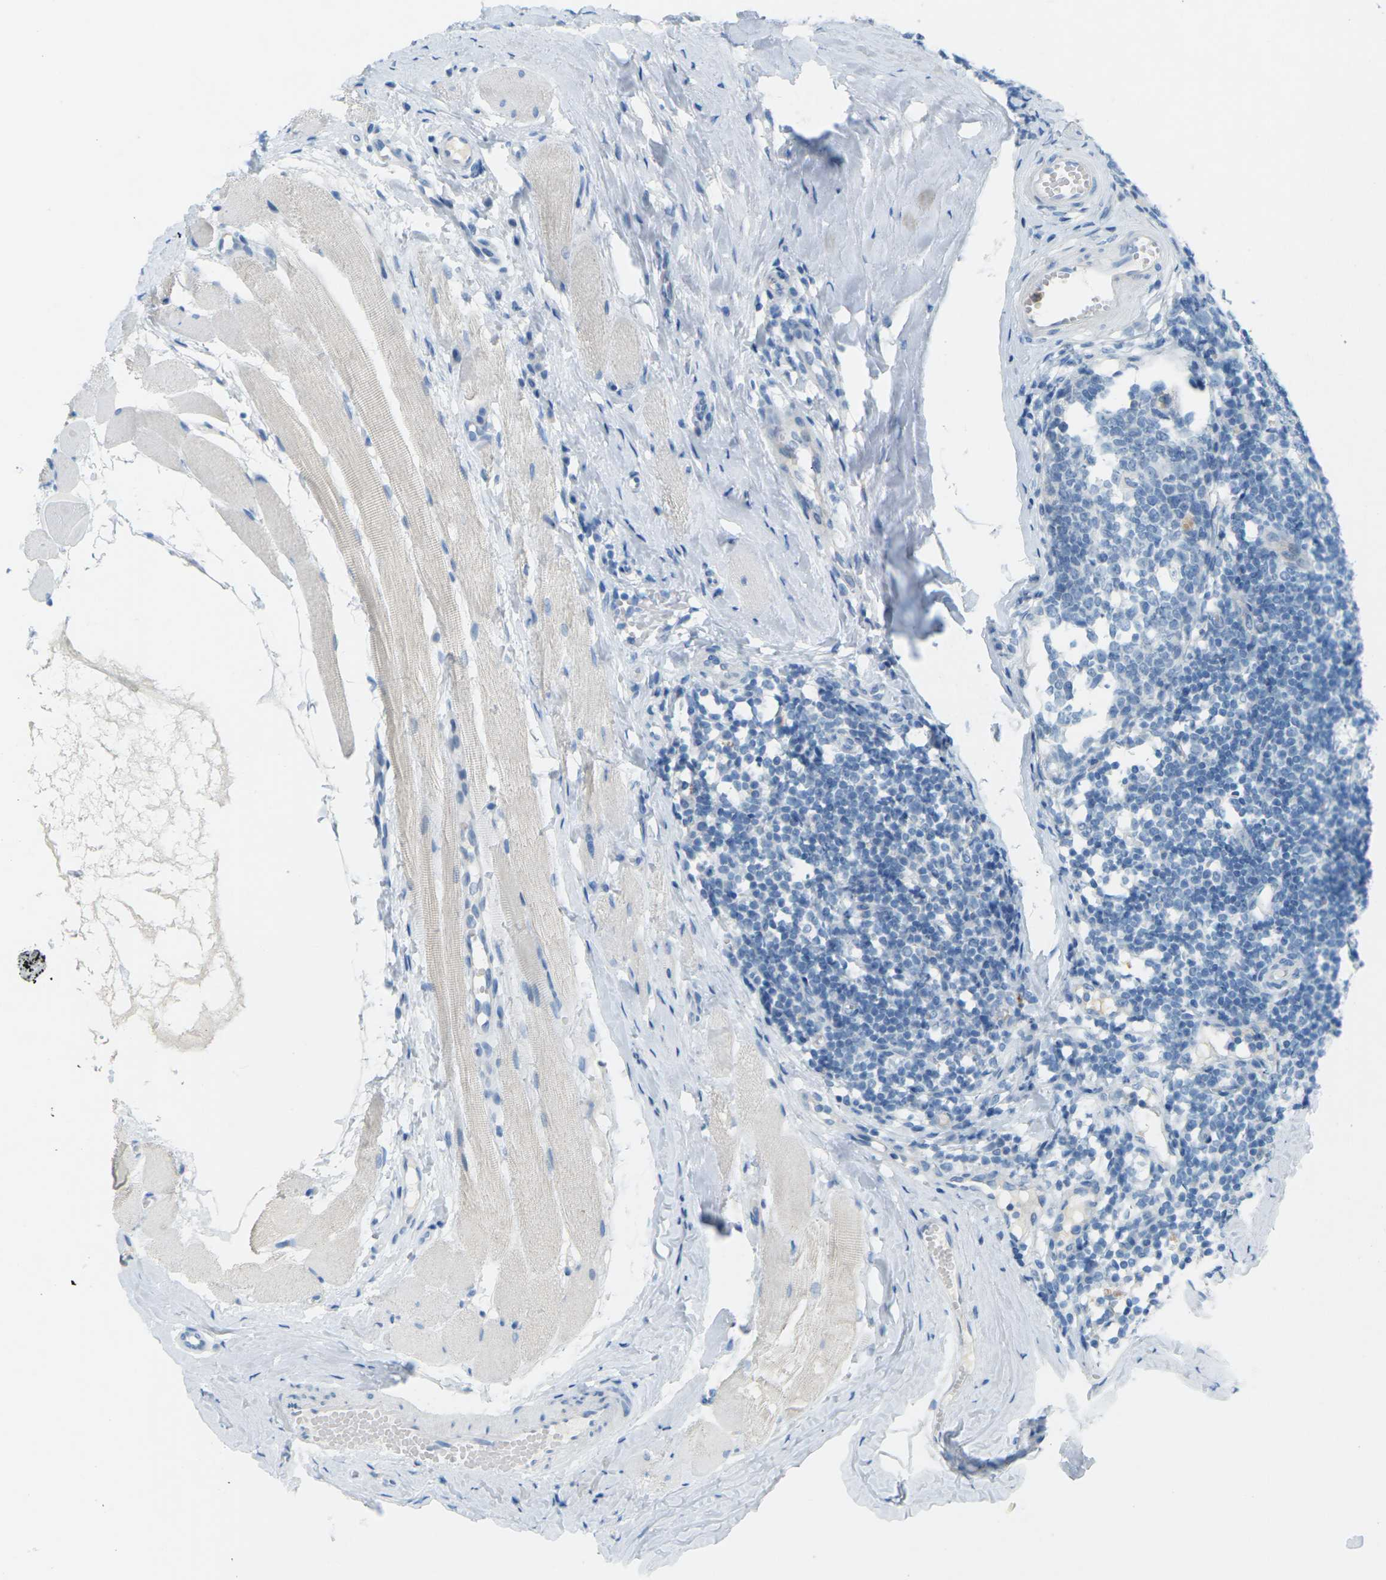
{"staining": {"intensity": "negative", "quantity": "none", "location": "none"}, "tissue": "tonsil", "cell_type": "Germinal center cells", "image_type": "normal", "snomed": [{"axis": "morphology", "description": "Normal tissue, NOS"}, {"axis": "topography", "description": "Tonsil"}], "caption": "Germinal center cells show no significant expression in normal tonsil.", "gene": "CDH16", "patient": {"sex": "female", "age": 19}}